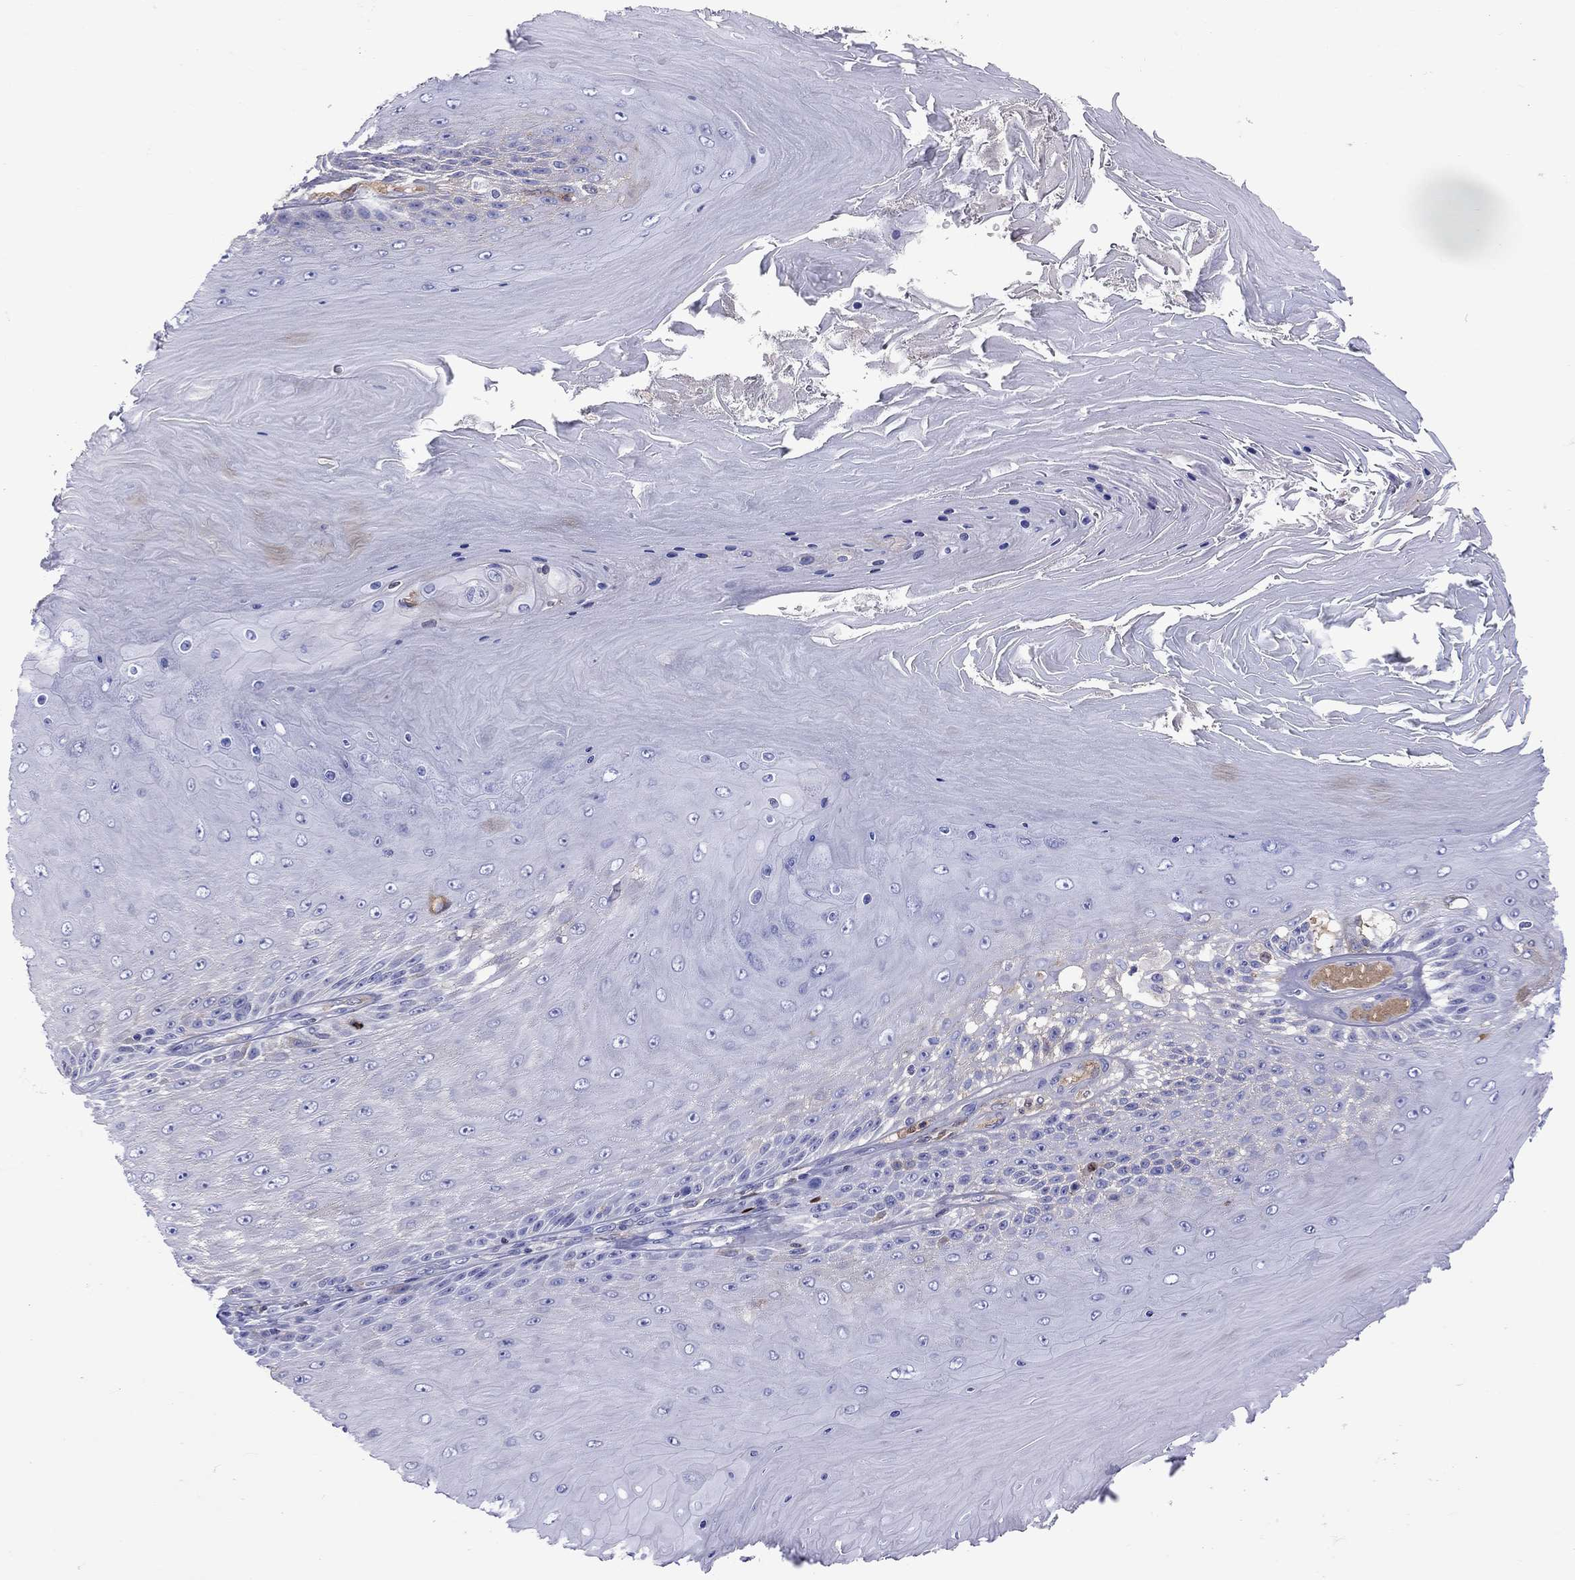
{"staining": {"intensity": "negative", "quantity": "none", "location": "none"}, "tissue": "skin cancer", "cell_type": "Tumor cells", "image_type": "cancer", "snomed": [{"axis": "morphology", "description": "Squamous cell carcinoma, NOS"}, {"axis": "topography", "description": "Skin"}], "caption": "Tumor cells show no significant protein staining in skin squamous cell carcinoma.", "gene": "SERPINA3", "patient": {"sex": "male", "age": 62}}